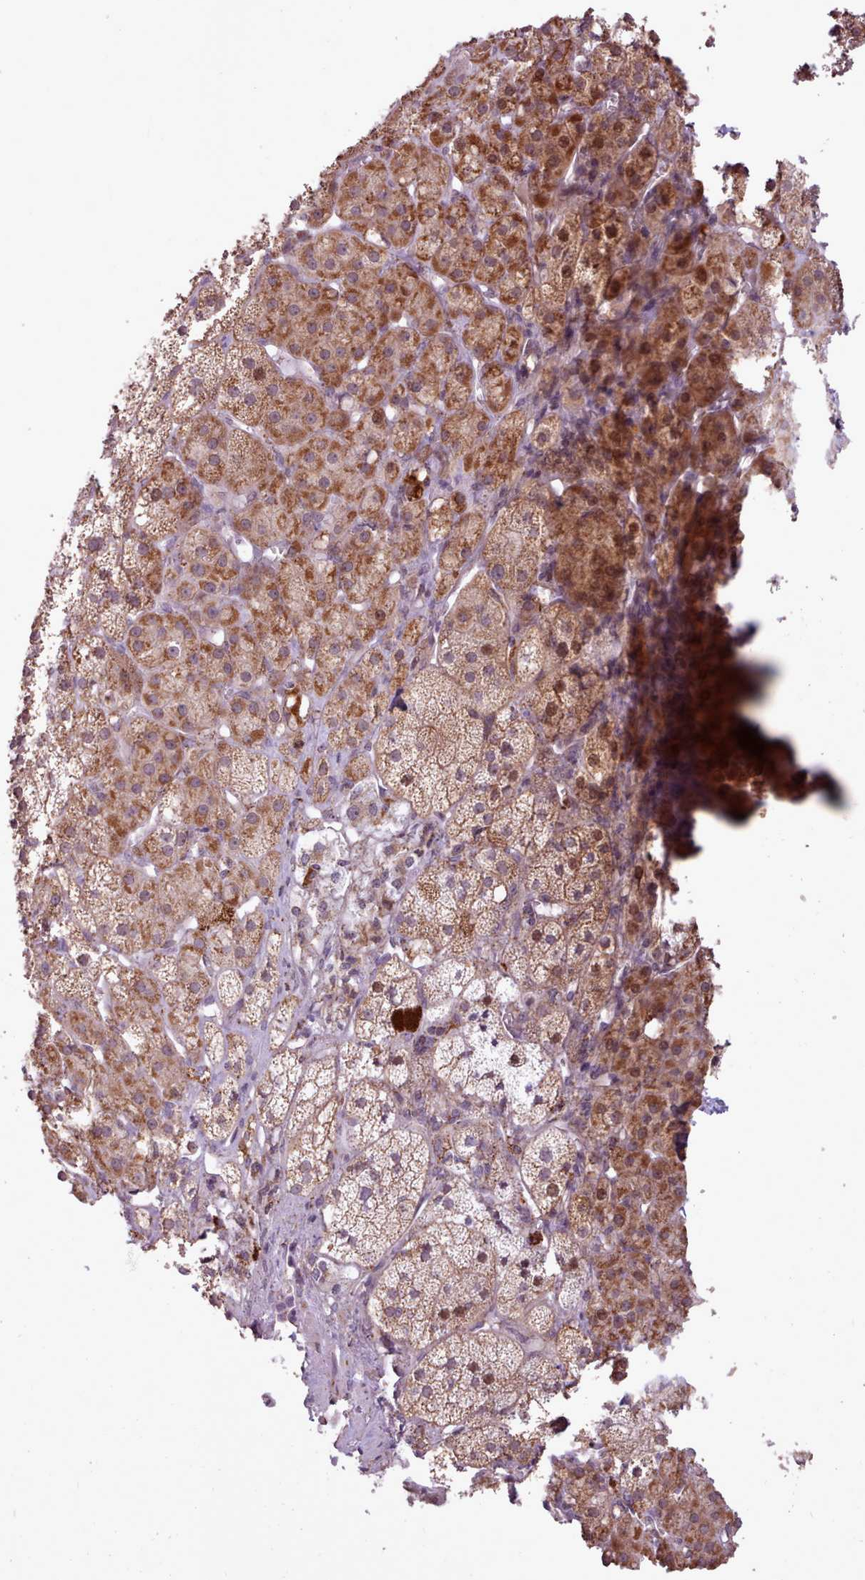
{"staining": {"intensity": "strong", "quantity": "25%-75%", "location": "cytoplasmic/membranous"}, "tissue": "adrenal gland", "cell_type": "Glandular cells", "image_type": "normal", "snomed": [{"axis": "morphology", "description": "Normal tissue, NOS"}, {"axis": "topography", "description": "Adrenal gland"}], "caption": "Immunohistochemical staining of benign adrenal gland shows strong cytoplasmic/membranous protein expression in about 25%-75% of glandular cells.", "gene": "LIN7C", "patient": {"sex": "female", "age": 52}}